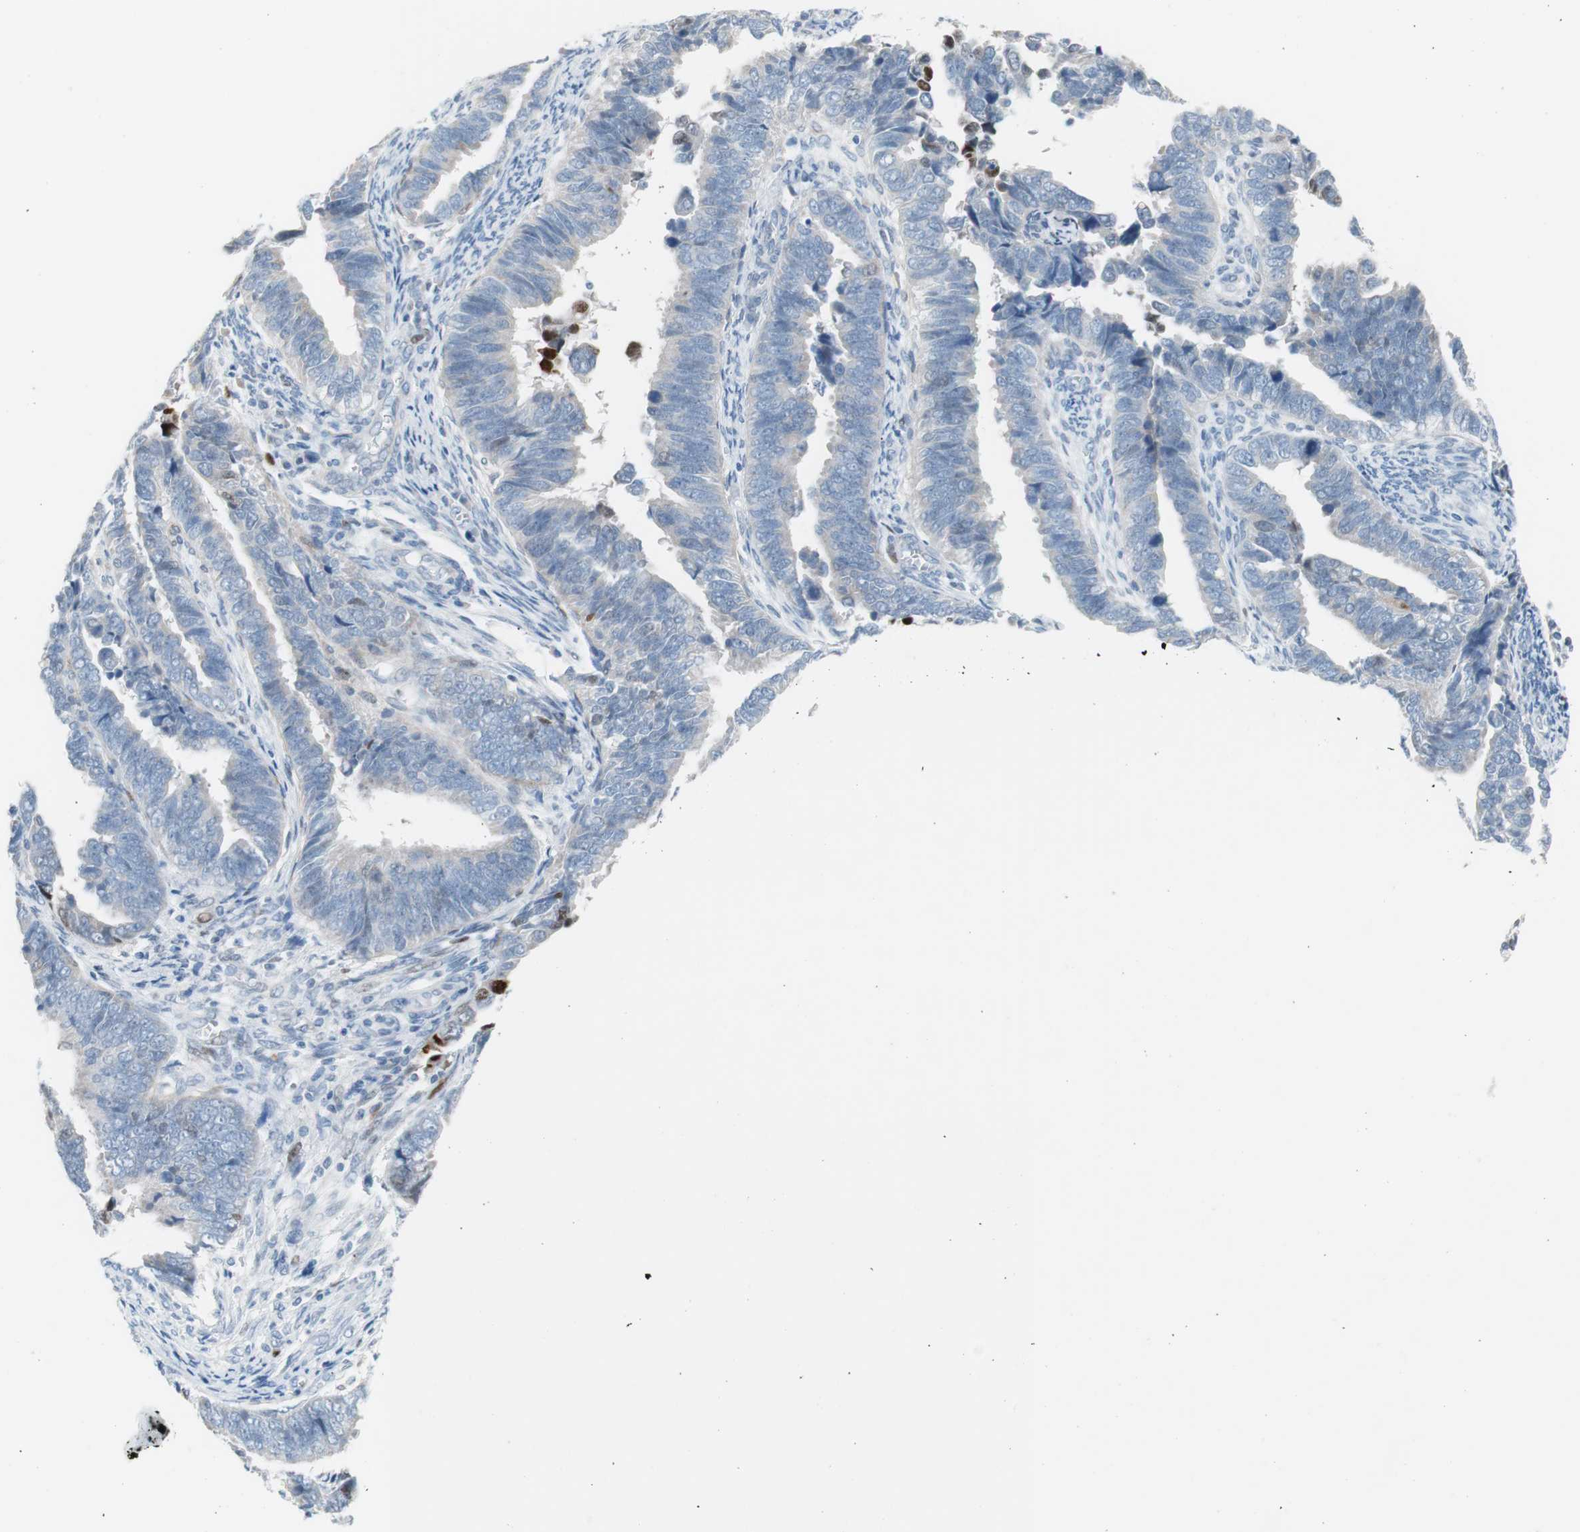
{"staining": {"intensity": "strong", "quantity": "<25%", "location": "nuclear"}, "tissue": "endometrial cancer", "cell_type": "Tumor cells", "image_type": "cancer", "snomed": [{"axis": "morphology", "description": "Adenocarcinoma, NOS"}, {"axis": "topography", "description": "Endometrium"}], "caption": "IHC staining of endometrial cancer (adenocarcinoma), which shows medium levels of strong nuclear positivity in approximately <25% of tumor cells indicating strong nuclear protein positivity. The staining was performed using DAB (3,3'-diaminobenzidine) (brown) for protein detection and nuclei were counterstained in hematoxylin (blue).", "gene": "FOSL1", "patient": {"sex": "female", "age": 75}}